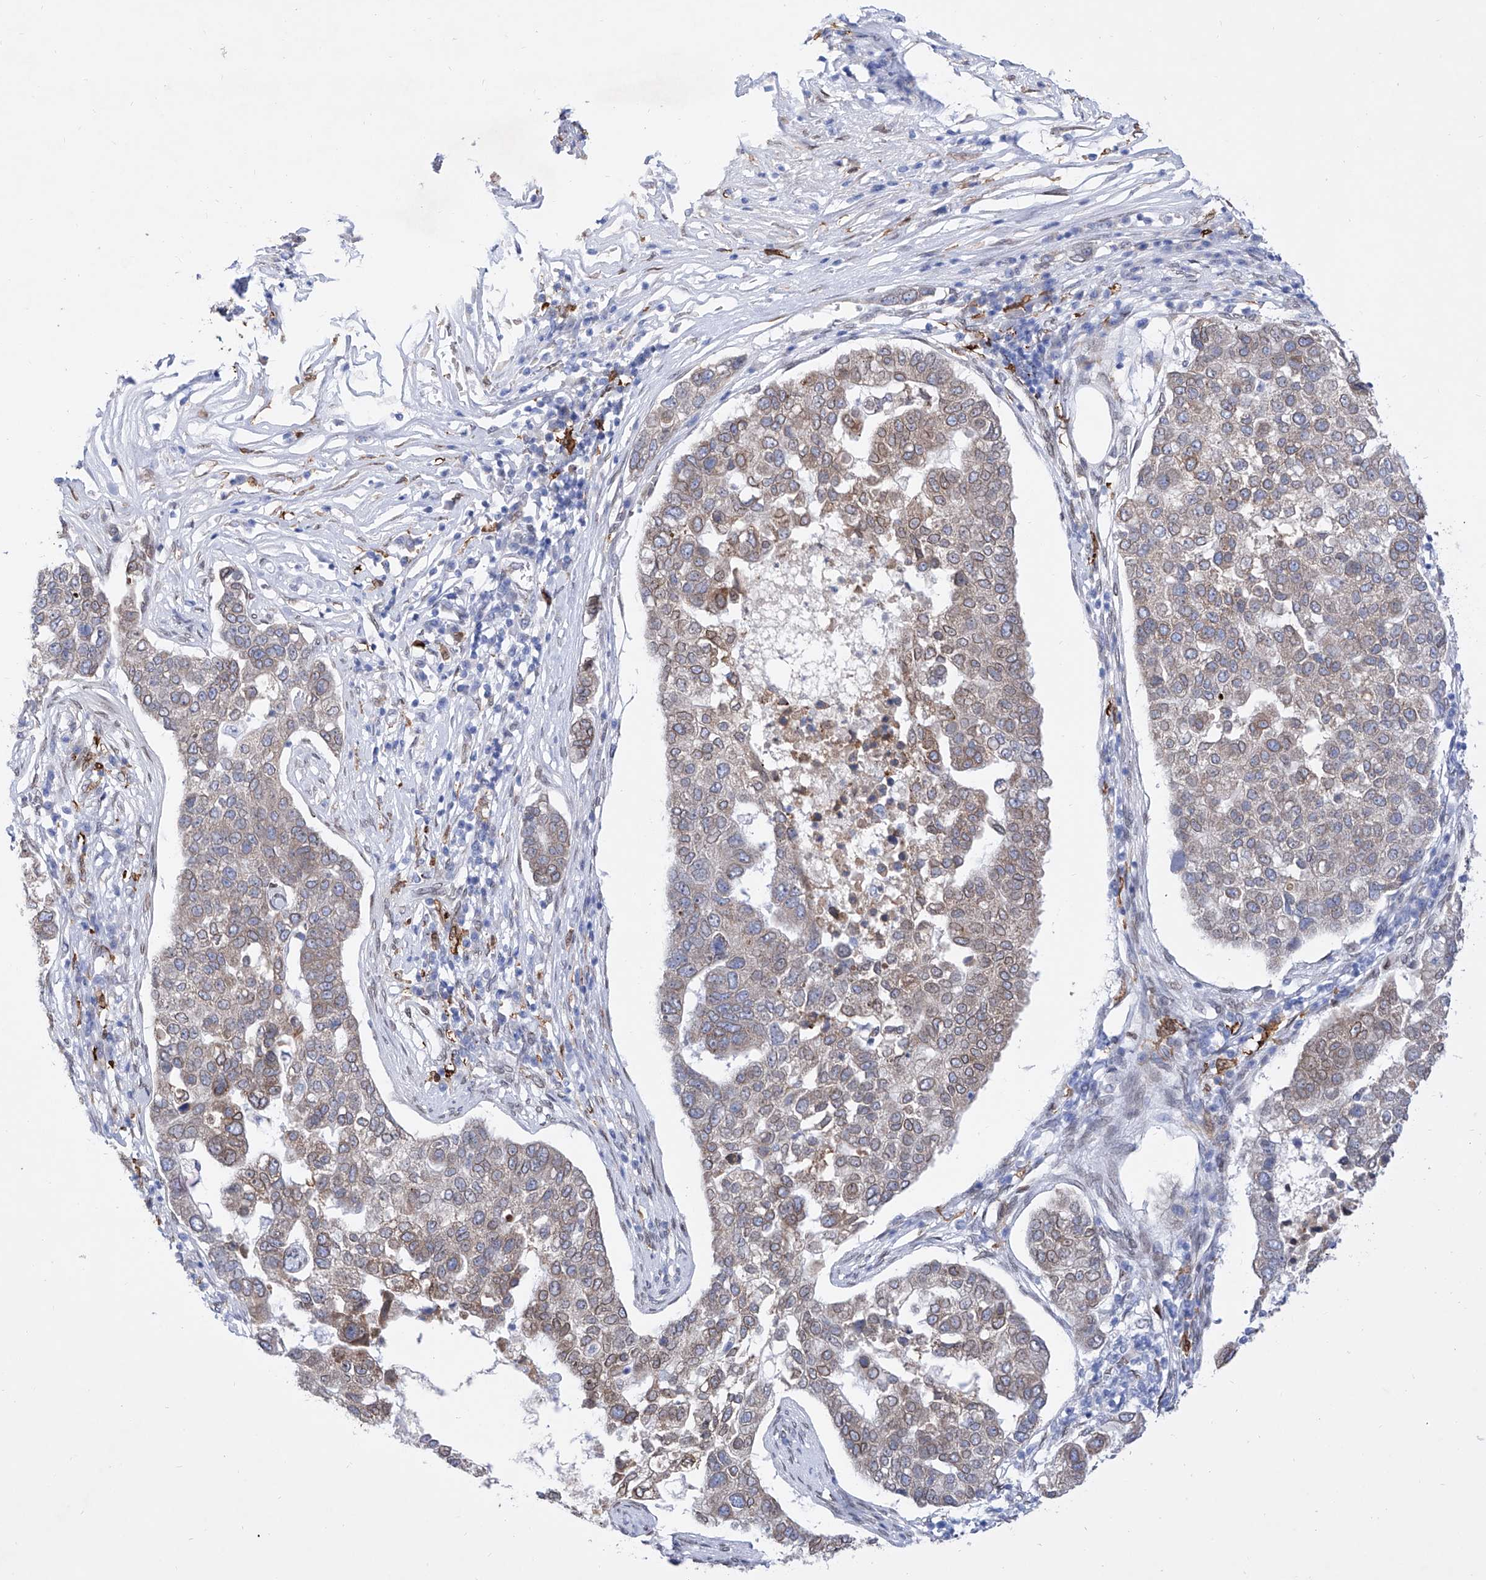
{"staining": {"intensity": "weak", "quantity": "25%-75%", "location": "cytoplasmic/membranous"}, "tissue": "pancreatic cancer", "cell_type": "Tumor cells", "image_type": "cancer", "snomed": [{"axis": "morphology", "description": "Adenocarcinoma, NOS"}, {"axis": "topography", "description": "Pancreas"}], "caption": "A brown stain labels weak cytoplasmic/membranous expression of a protein in pancreatic adenocarcinoma tumor cells.", "gene": "LCLAT1", "patient": {"sex": "female", "age": 61}}